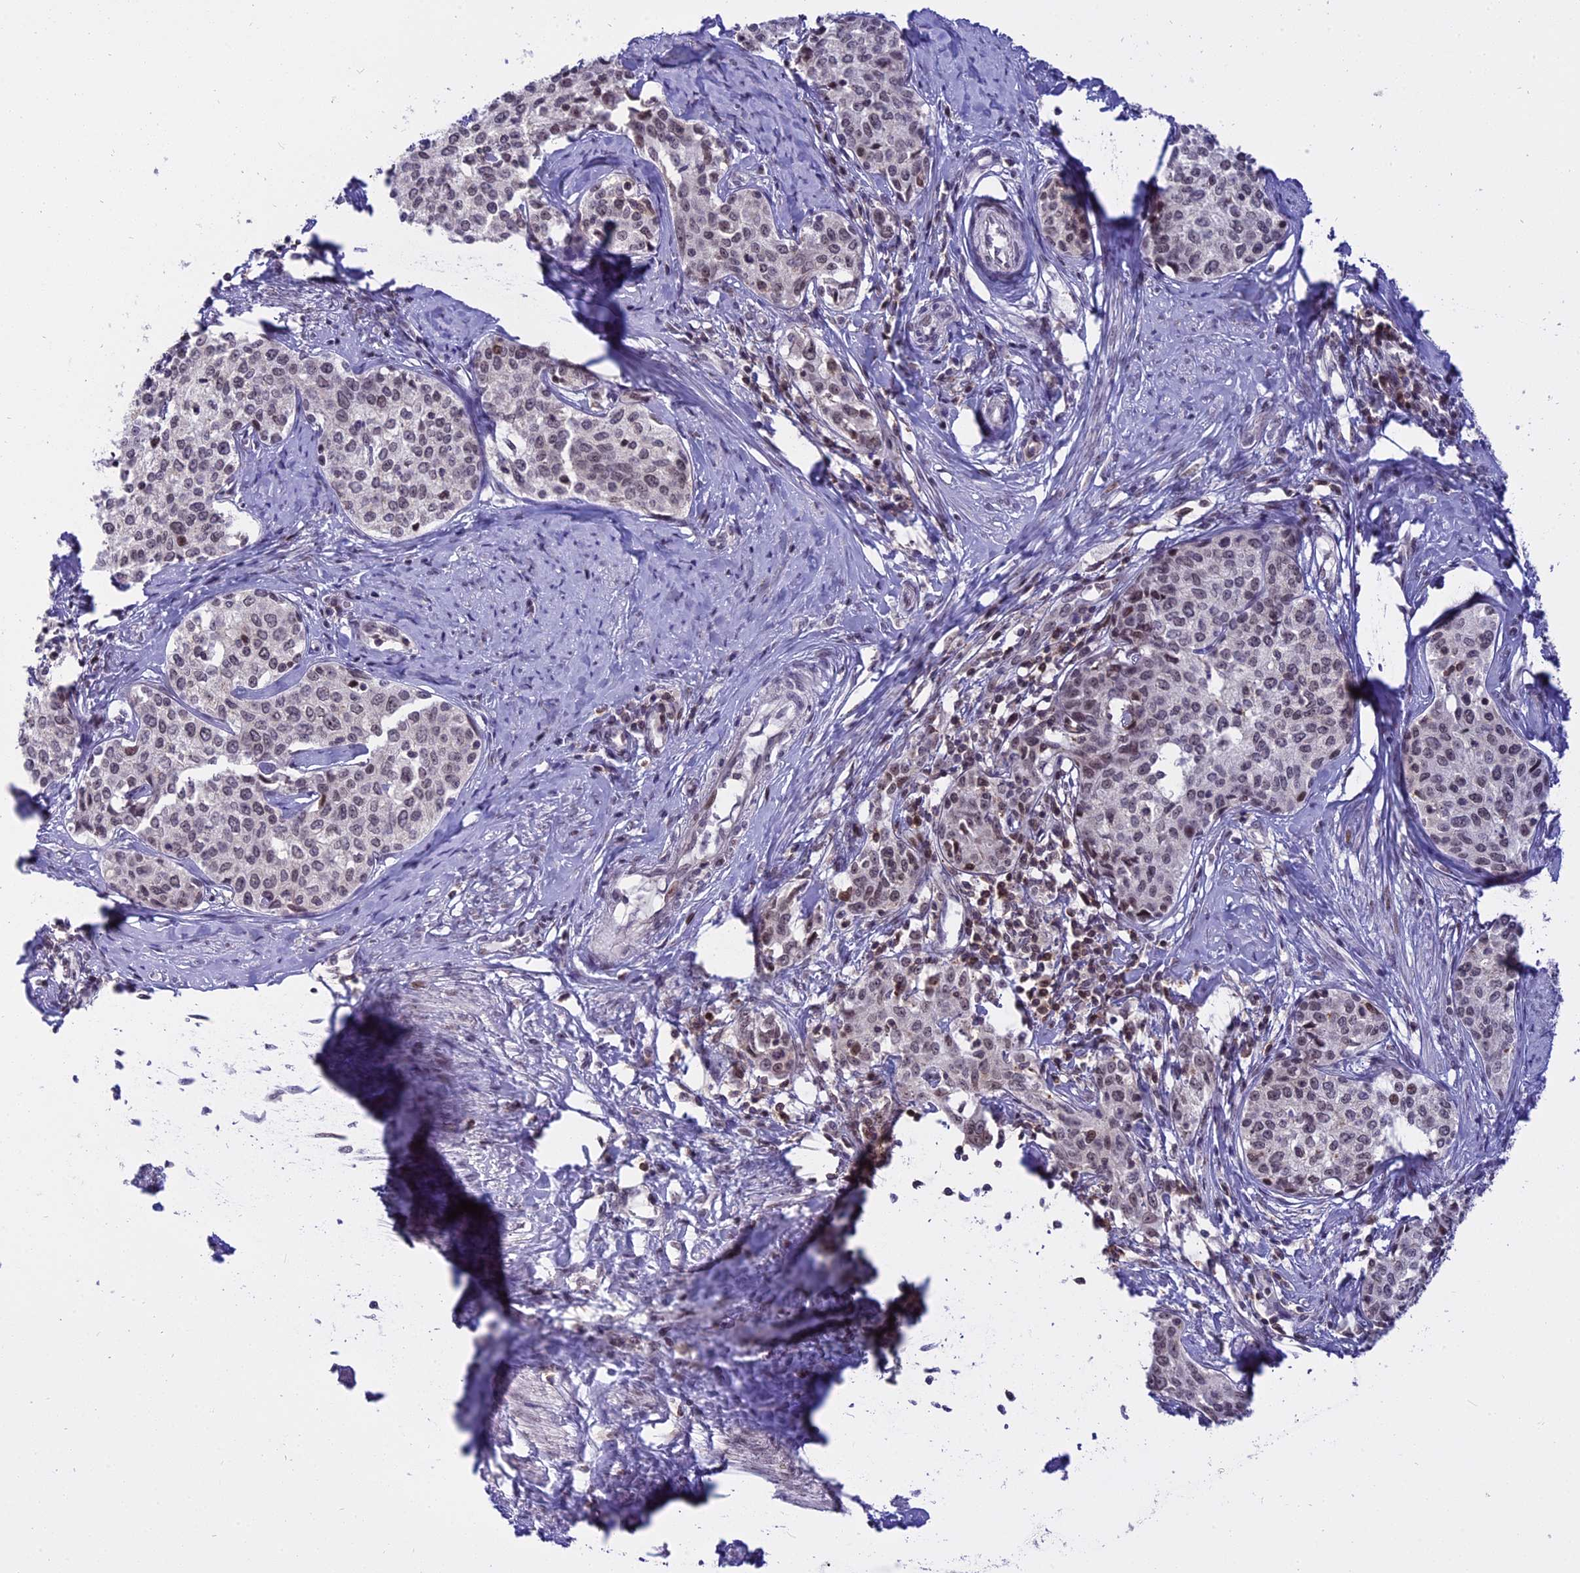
{"staining": {"intensity": "weak", "quantity": ">75%", "location": "nuclear"}, "tissue": "cervical cancer", "cell_type": "Tumor cells", "image_type": "cancer", "snomed": [{"axis": "morphology", "description": "Squamous cell carcinoma, NOS"}, {"axis": "morphology", "description": "Adenocarcinoma, NOS"}, {"axis": "topography", "description": "Cervix"}], "caption": "Approximately >75% of tumor cells in human cervical cancer show weak nuclear protein expression as visualized by brown immunohistochemical staining.", "gene": "TADA3", "patient": {"sex": "female", "age": 52}}